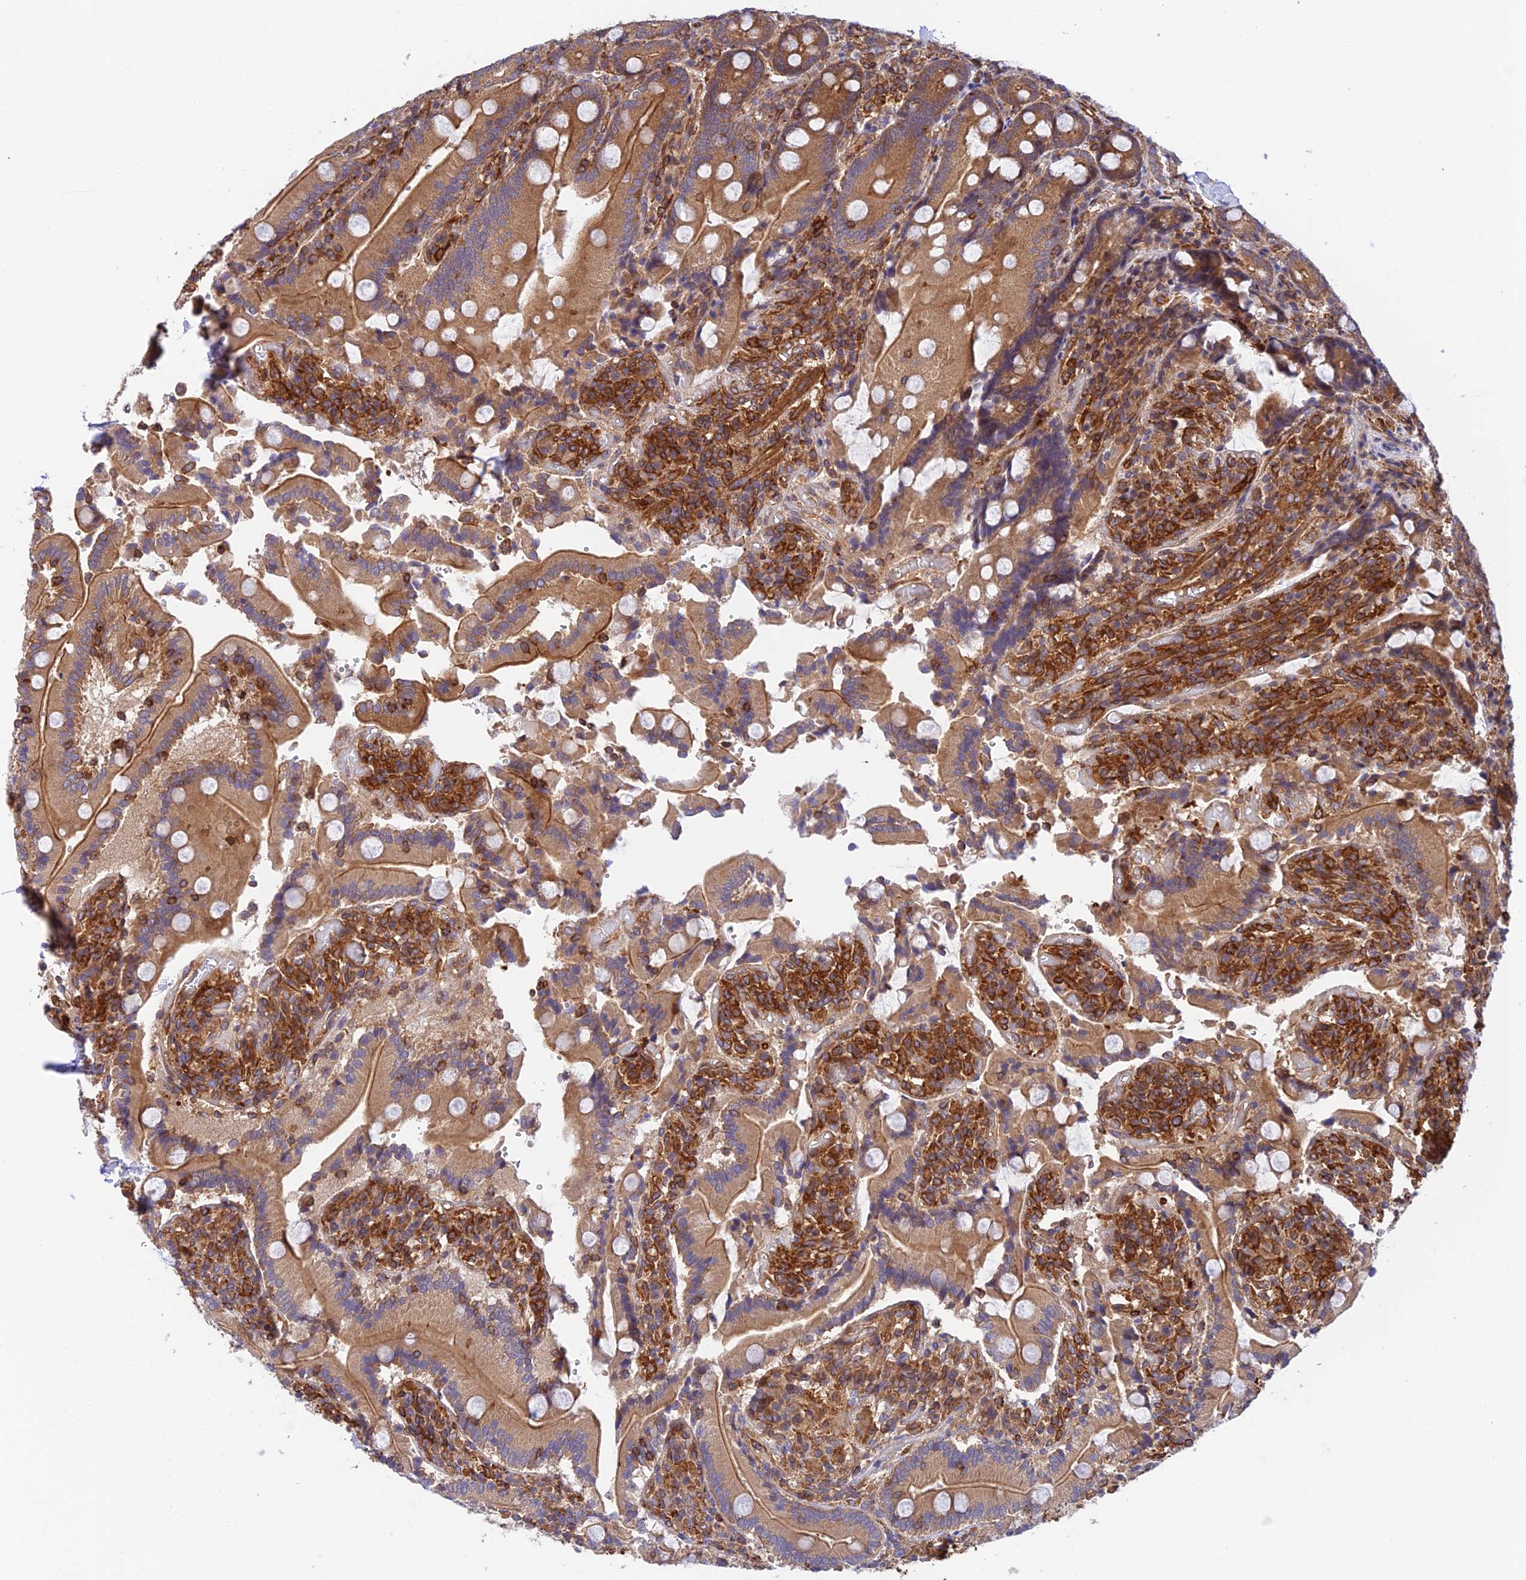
{"staining": {"intensity": "strong", "quantity": ">75%", "location": "cytoplasmic/membranous"}, "tissue": "duodenum", "cell_type": "Glandular cells", "image_type": "normal", "snomed": [{"axis": "morphology", "description": "Normal tissue, NOS"}, {"axis": "topography", "description": "Duodenum"}], "caption": "A photomicrograph of duodenum stained for a protein reveals strong cytoplasmic/membranous brown staining in glandular cells. (brown staining indicates protein expression, while blue staining denotes nuclei).", "gene": "EVI5L", "patient": {"sex": "female", "age": 62}}